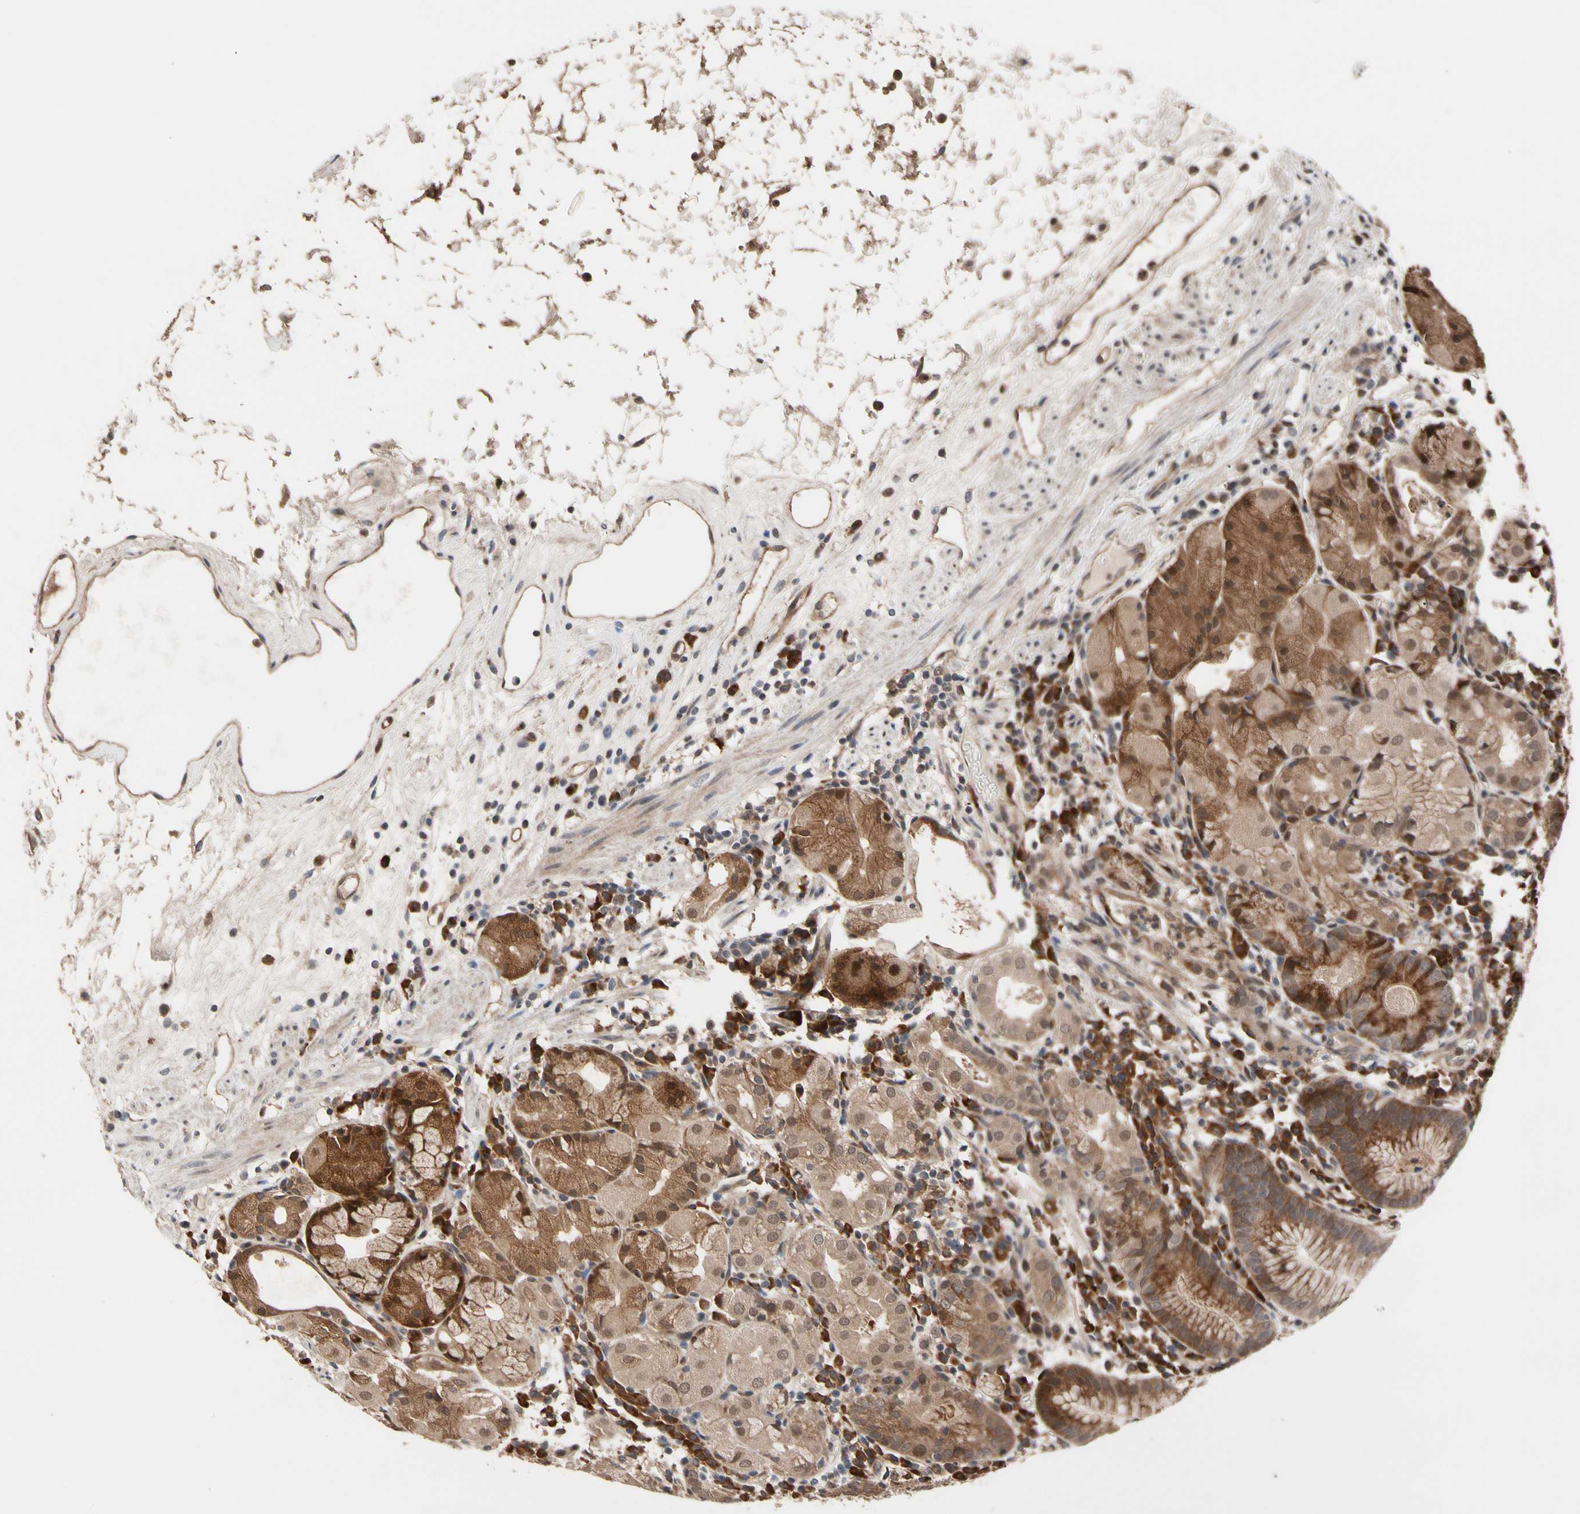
{"staining": {"intensity": "moderate", "quantity": ">75%", "location": "cytoplasmic/membranous"}, "tissue": "stomach", "cell_type": "Glandular cells", "image_type": "normal", "snomed": [{"axis": "morphology", "description": "Normal tissue, NOS"}, {"axis": "topography", "description": "Stomach"}, {"axis": "topography", "description": "Stomach, lower"}], "caption": "Protein expression analysis of normal stomach shows moderate cytoplasmic/membranous expression in approximately >75% of glandular cells. The staining was performed using DAB (3,3'-diaminobenzidine), with brown indicating positive protein expression. Nuclei are stained blue with hematoxylin.", "gene": "CYTIP", "patient": {"sex": "female", "age": 75}}